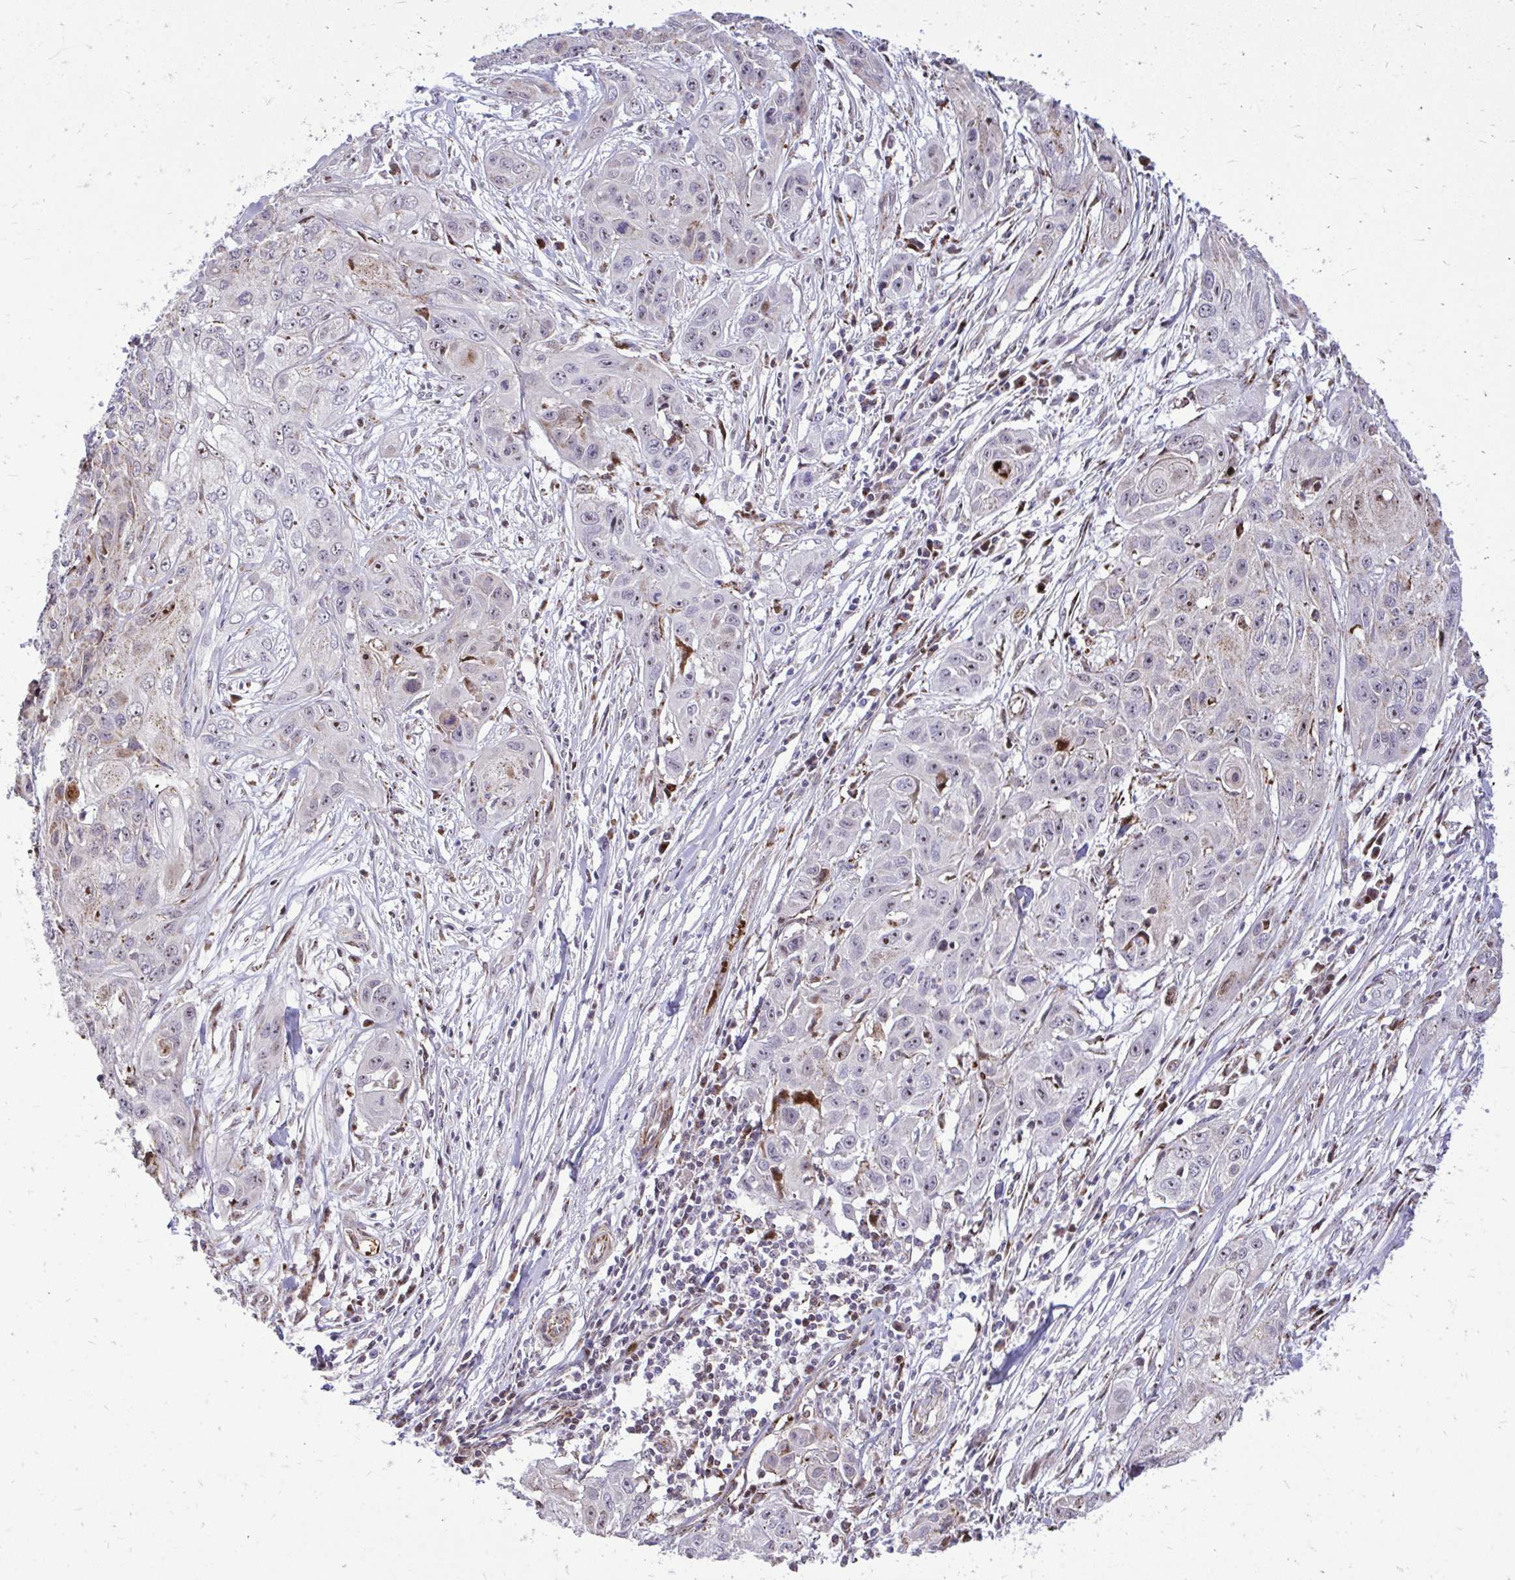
{"staining": {"intensity": "moderate", "quantity": "25%-75%", "location": "nuclear"}, "tissue": "skin cancer", "cell_type": "Tumor cells", "image_type": "cancer", "snomed": [{"axis": "morphology", "description": "Squamous cell carcinoma, NOS"}, {"axis": "topography", "description": "Skin"}, {"axis": "topography", "description": "Vulva"}], "caption": "A brown stain labels moderate nuclear expression of a protein in human skin cancer (squamous cell carcinoma) tumor cells.", "gene": "DLX4", "patient": {"sex": "female", "age": 83}}